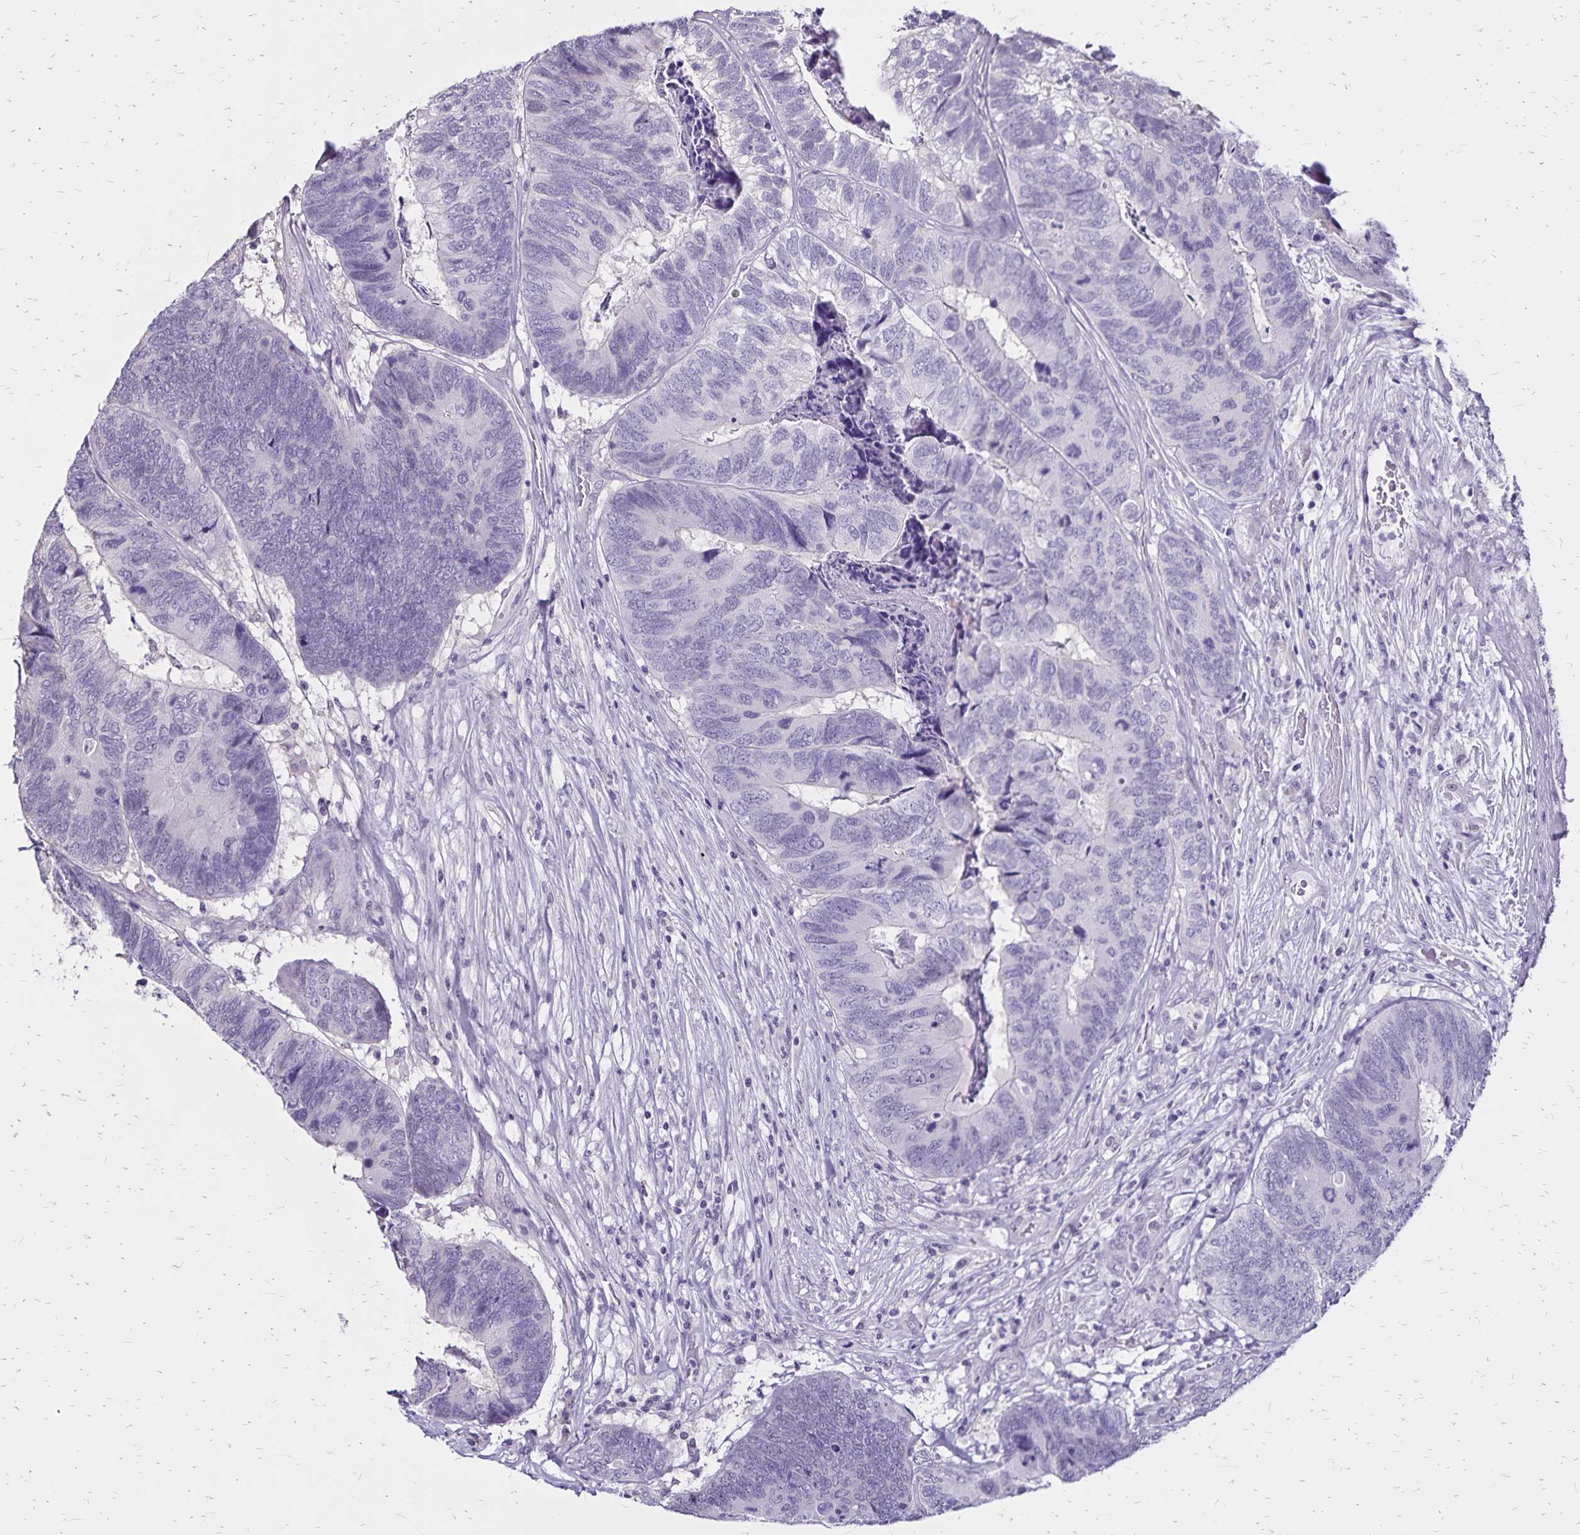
{"staining": {"intensity": "negative", "quantity": "none", "location": "none"}, "tissue": "colorectal cancer", "cell_type": "Tumor cells", "image_type": "cancer", "snomed": [{"axis": "morphology", "description": "Adenocarcinoma, NOS"}, {"axis": "topography", "description": "Colon"}], "caption": "Immunohistochemical staining of colorectal cancer reveals no significant staining in tumor cells. (IHC, brightfield microscopy, high magnification).", "gene": "SH3GL3", "patient": {"sex": "female", "age": 67}}